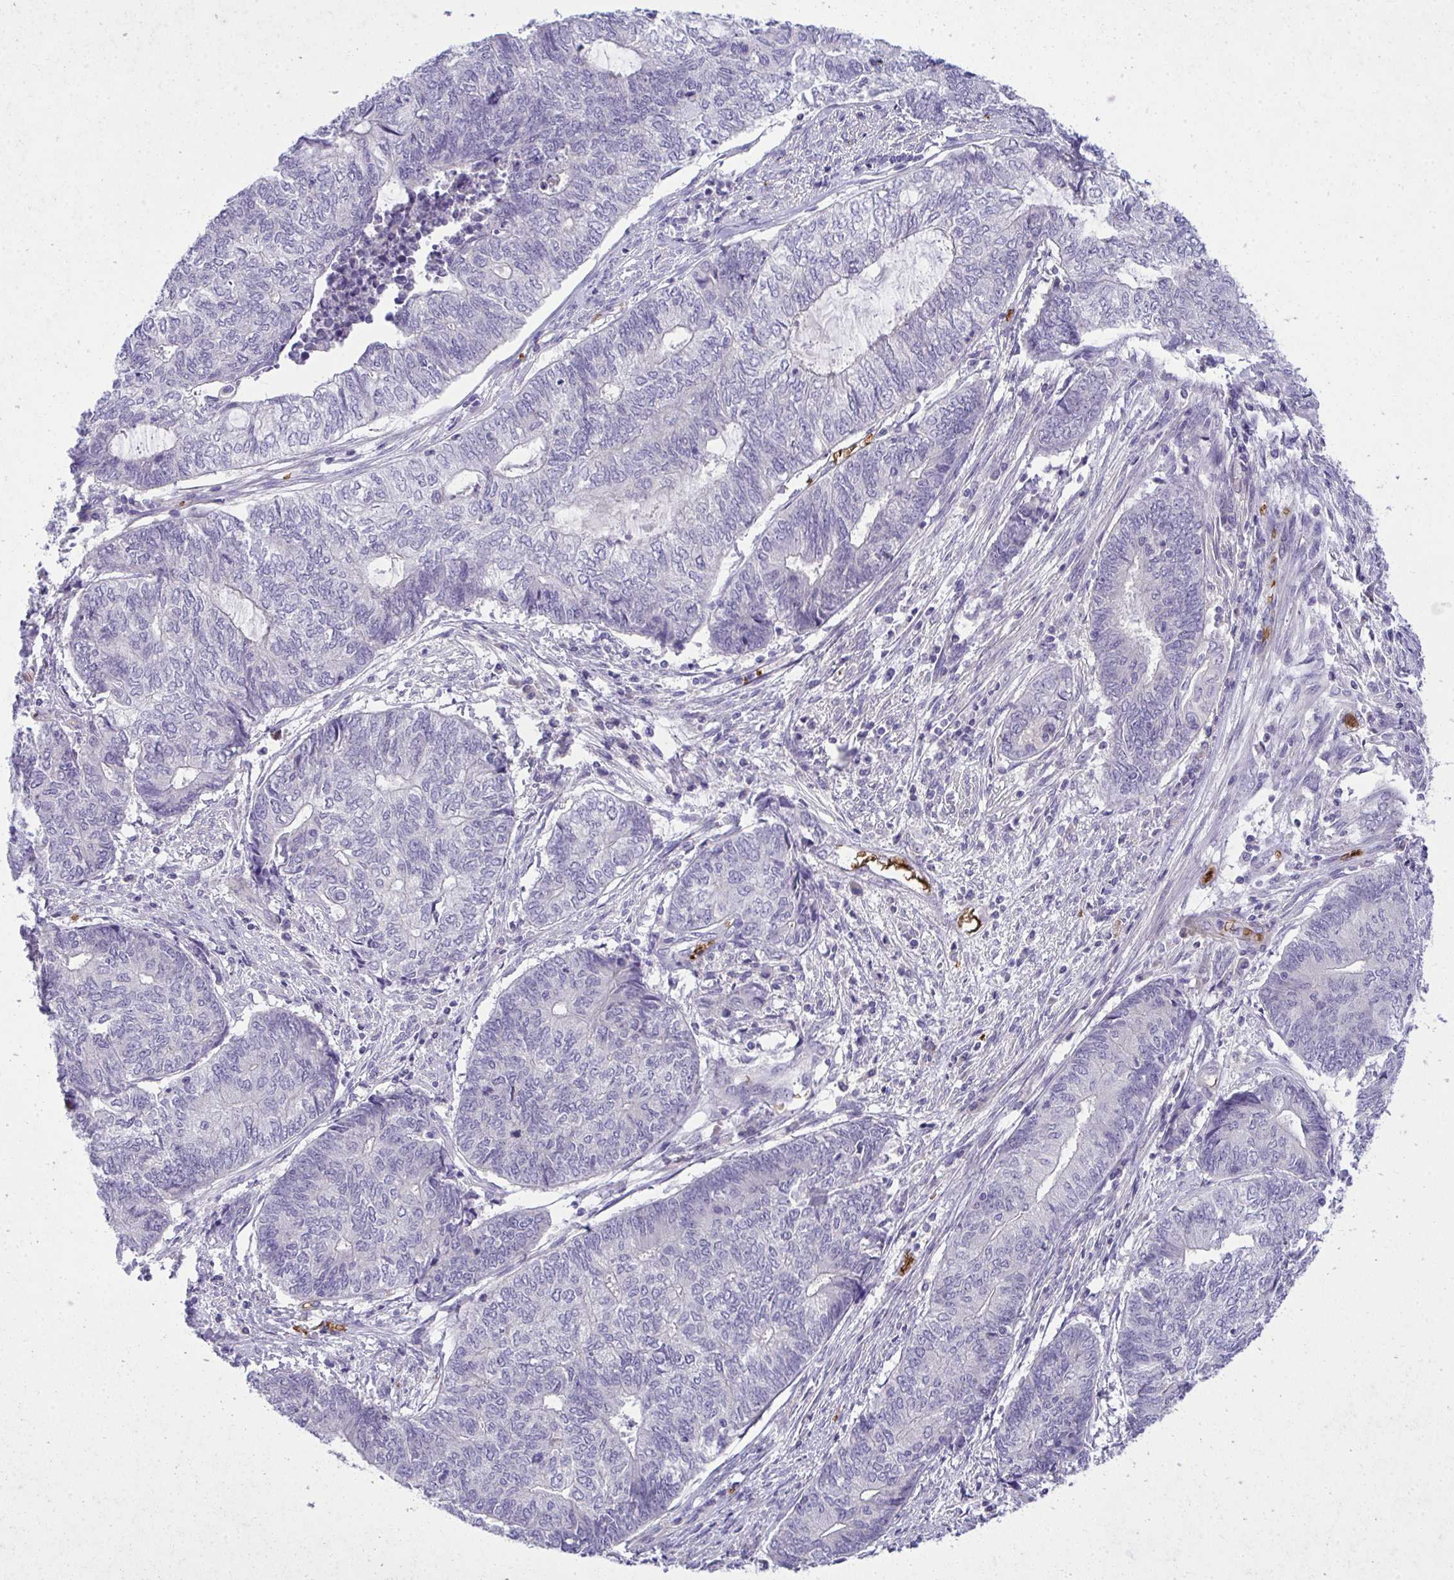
{"staining": {"intensity": "negative", "quantity": "none", "location": "none"}, "tissue": "endometrial cancer", "cell_type": "Tumor cells", "image_type": "cancer", "snomed": [{"axis": "morphology", "description": "Adenocarcinoma, NOS"}, {"axis": "topography", "description": "Uterus"}, {"axis": "topography", "description": "Endometrium"}], "caption": "Tumor cells are negative for brown protein staining in endometrial cancer. (Brightfield microscopy of DAB (3,3'-diaminobenzidine) IHC at high magnification).", "gene": "SPTB", "patient": {"sex": "female", "age": 70}}